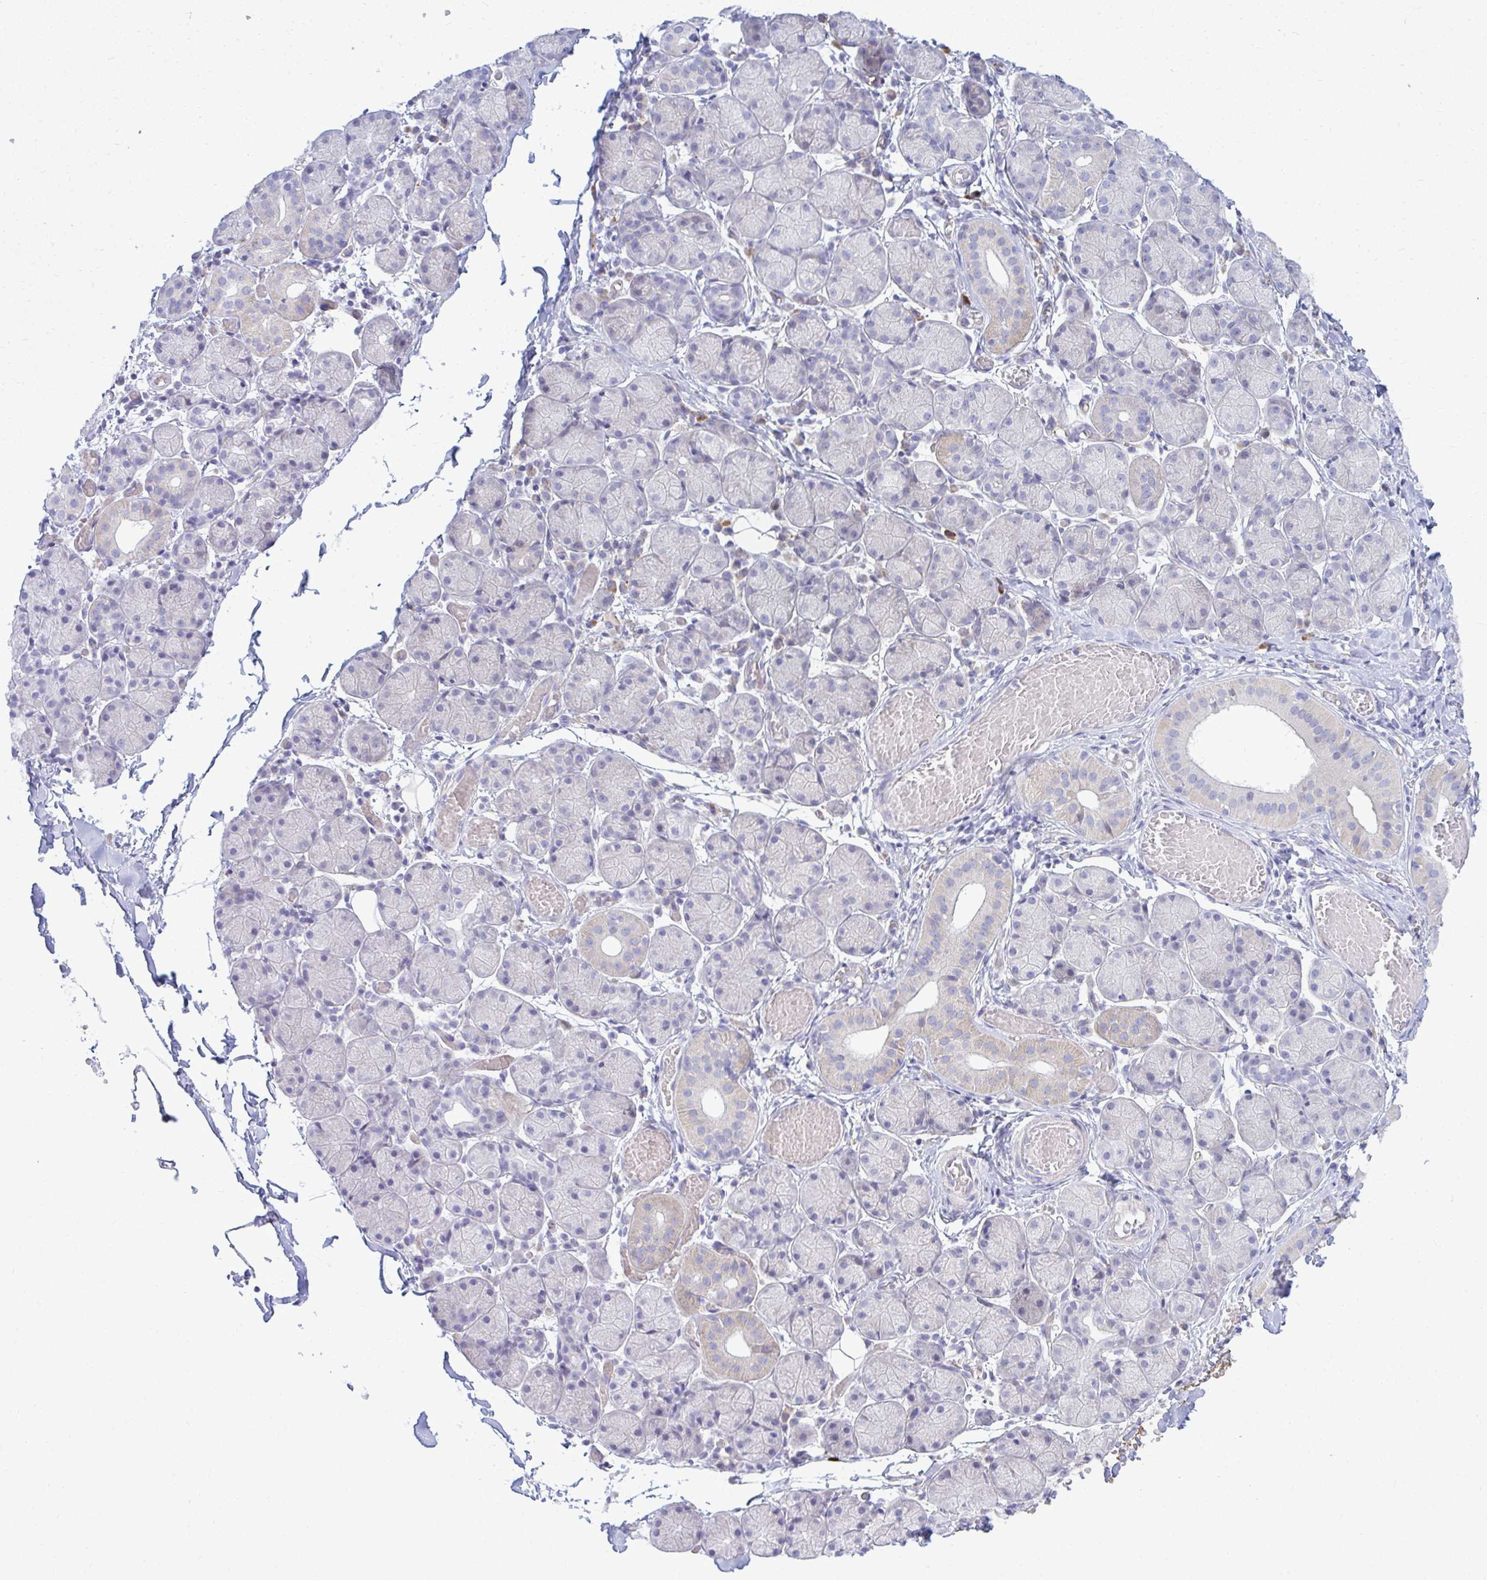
{"staining": {"intensity": "negative", "quantity": "none", "location": "none"}, "tissue": "salivary gland", "cell_type": "Glandular cells", "image_type": "normal", "snomed": [{"axis": "morphology", "description": "Normal tissue, NOS"}, {"axis": "topography", "description": "Salivary gland"}], "caption": "This is an immunohistochemistry (IHC) photomicrograph of unremarkable salivary gland. There is no staining in glandular cells.", "gene": "TSPEAR", "patient": {"sex": "female", "age": 24}}